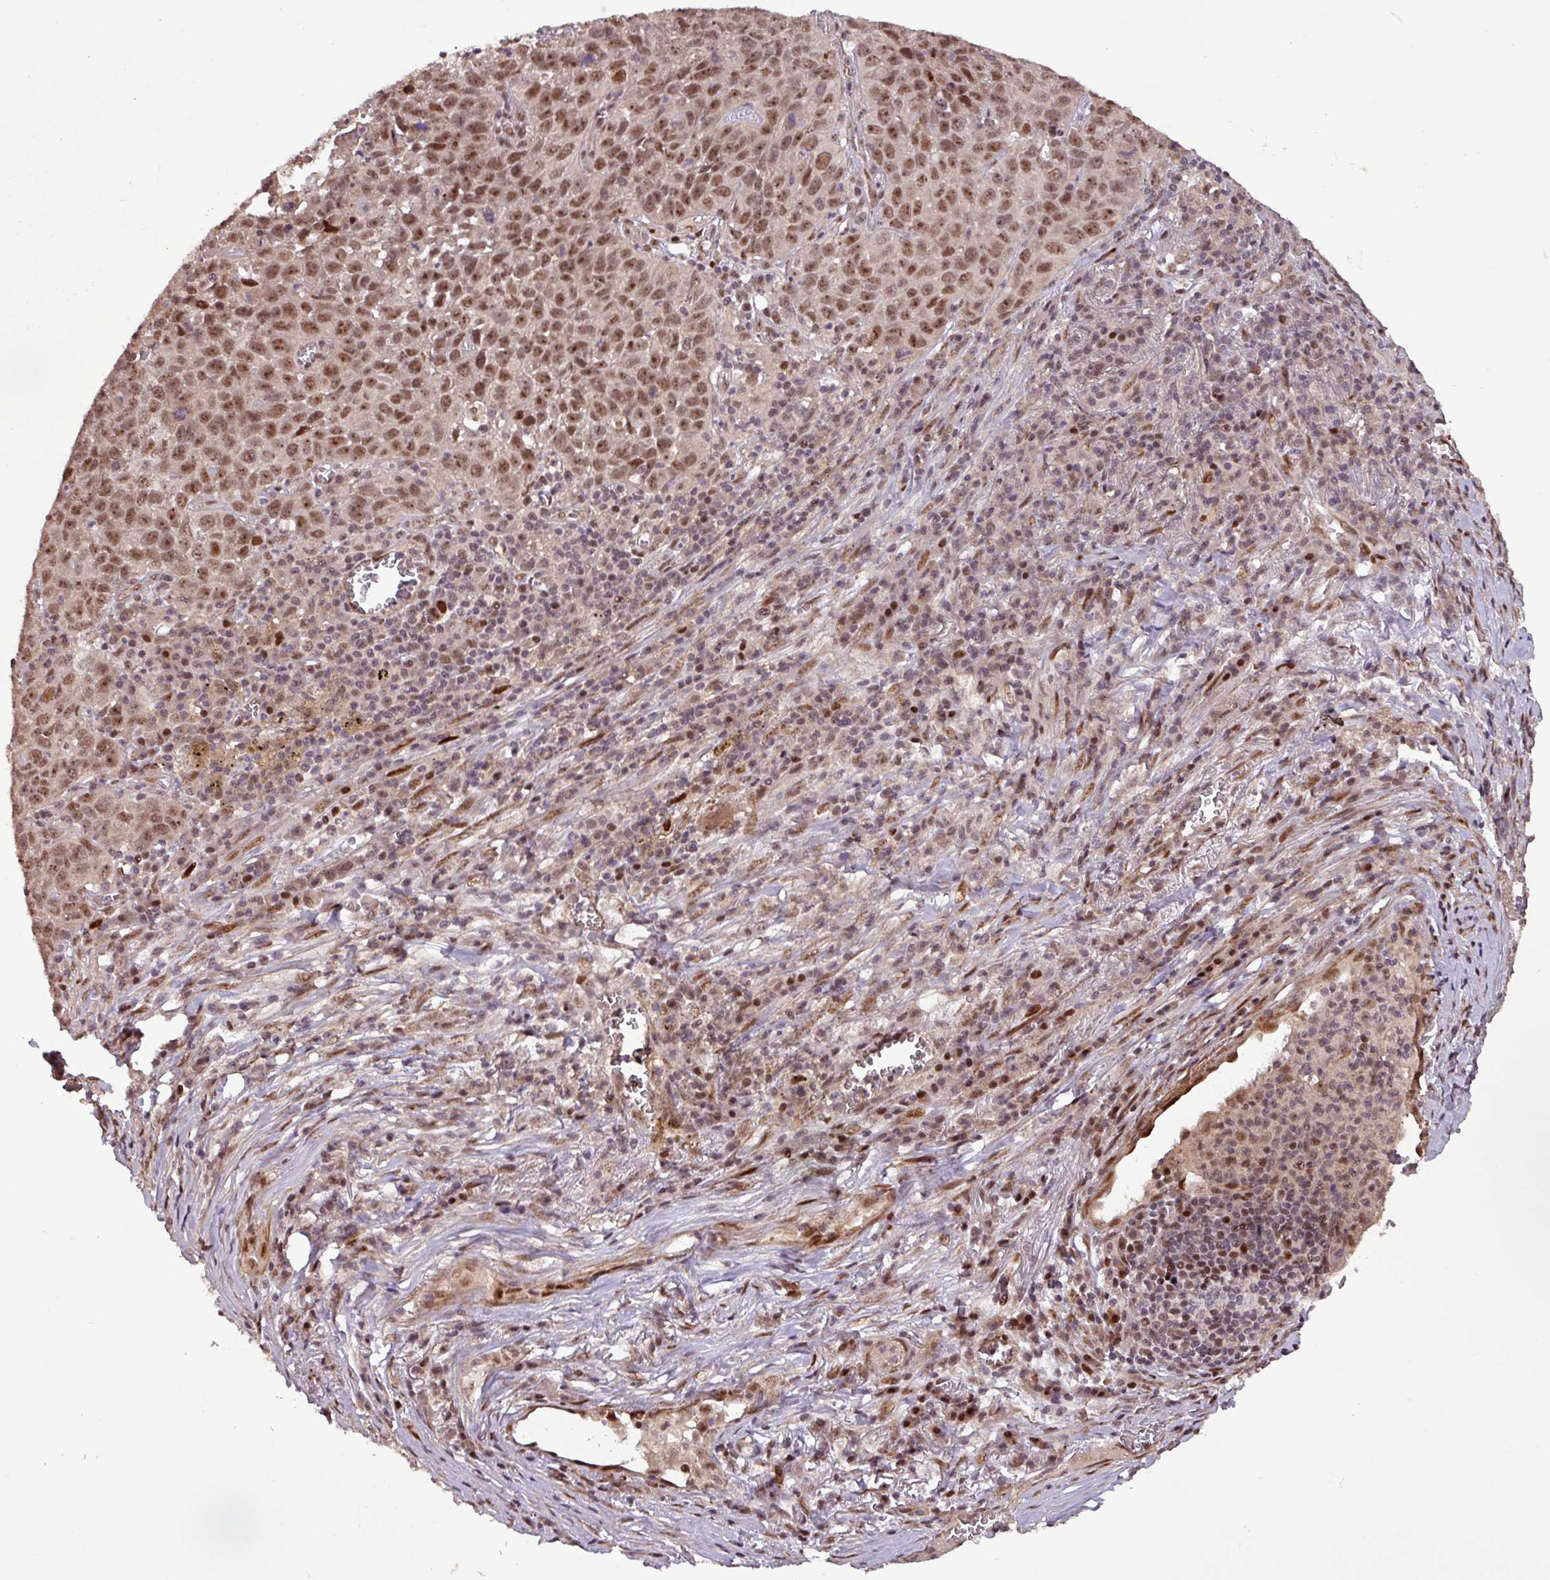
{"staining": {"intensity": "moderate", "quantity": ">75%", "location": "nuclear"}, "tissue": "lung cancer", "cell_type": "Tumor cells", "image_type": "cancer", "snomed": [{"axis": "morphology", "description": "Squamous cell carcinoma, NOS"}, {"axis": "topography", "description": "Lung"}], "caption": "Immunohistochemical staining of human lung squamous cell carcinoma displays moderate nuclear protein staining in approximately >75% of tumor cells. (DAB IHC, brown staining for protein, blue staining for nuclei).", "gene": "SLC22A24", "patient": {"sex": "male", "age": 76}}